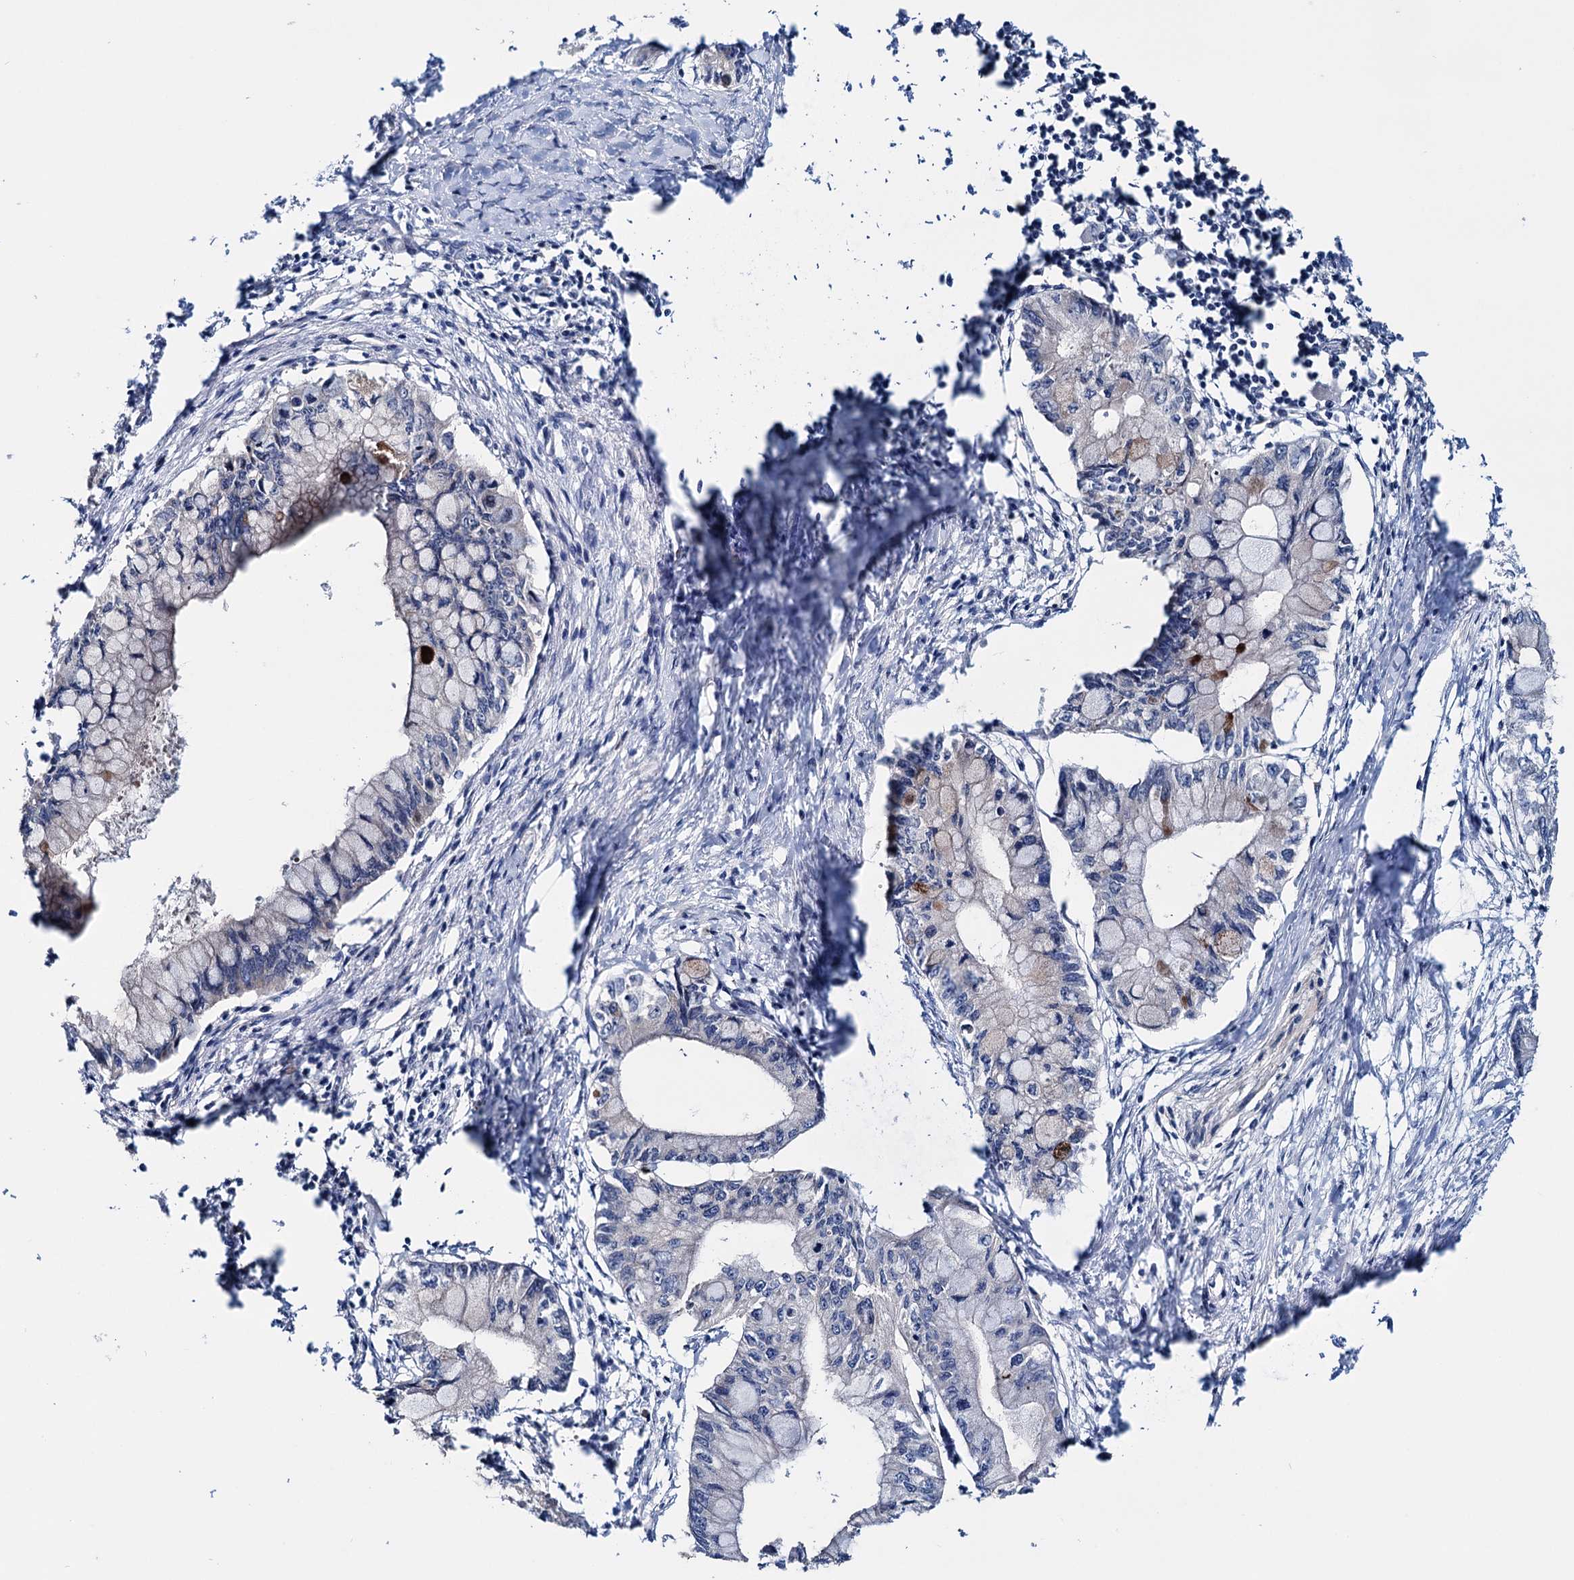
{"staining": {"intensity": "weak", "quantity": "<25%", "location": "cytoplasmic/membranous"}, "tissue": "pancreatic cancer", "cell_type": "Tumor cells", "image_type": "cancer", "snomed": [{"axis": "morphology", "description": "Adenocarcinoma, NOS"}, {"axis": "topography", "description": "Pancreas"}], "caption": "A photomicrograph of pancreatic adenocarcinoma stained for a protein demonstrates no brown staining in tumor cells.", "gene": "EYA4", "patient": {"sex": "male", "age": 48}}